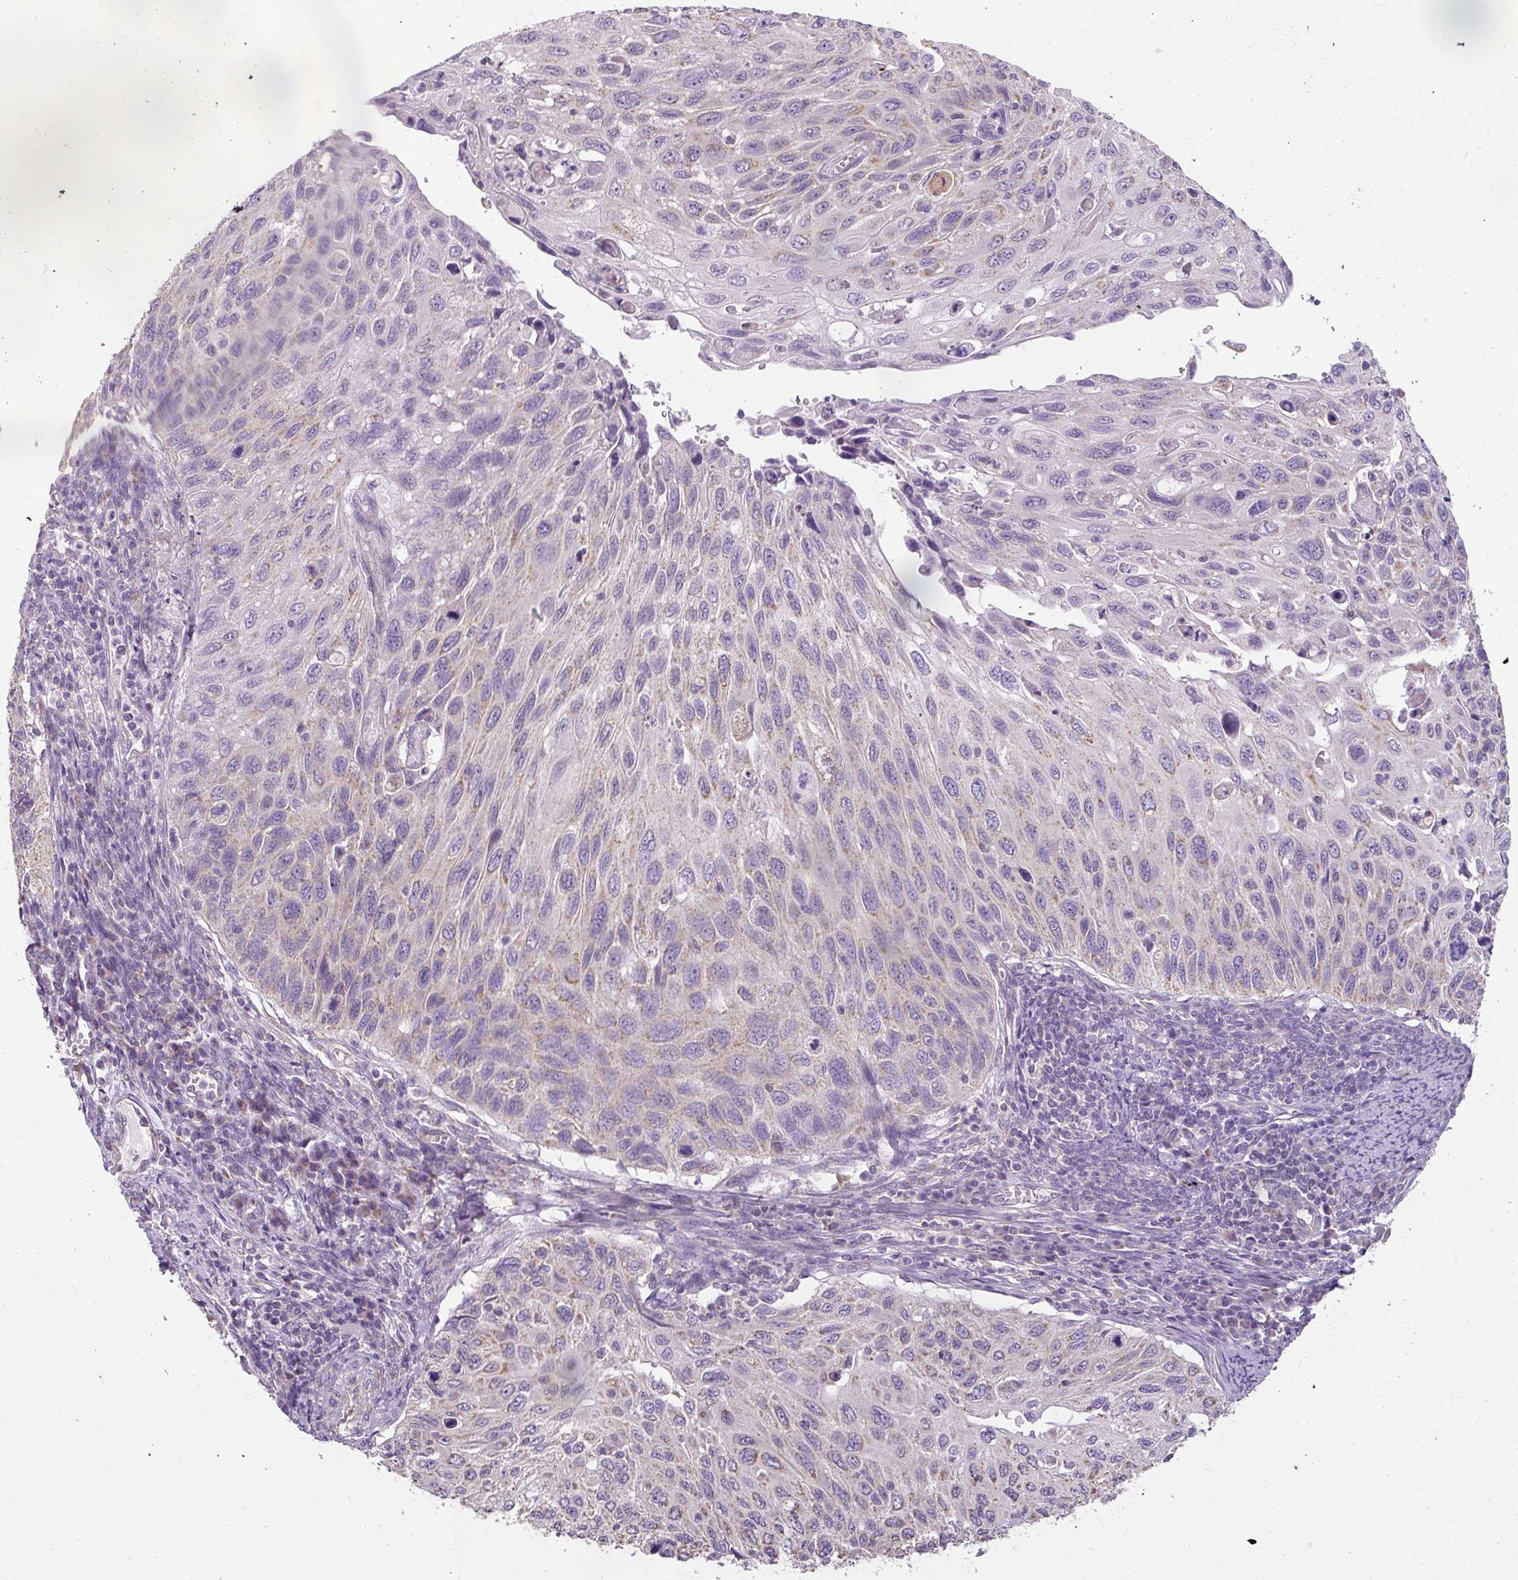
{"staining": {"intensity": "weak", "quantity": "<25%", "location": "cytoplasmic/membranous"}, "tissue": "cervical cancer", "cell_type": "Tumor cells", "image_type": "cancer", "snomed": [{"axis": "morphology", "description": "Squamous cell carcinoma, NOS"}, {"axis": "topography", "description": "Cervix"}], "caption": "This is an immunohistochemistry photomicrograph of cervical squamous cell carcinoma. There is no staining in tumor cells.", "gene": "PALS2", "patient": {"sex": "female", "age": 70}}